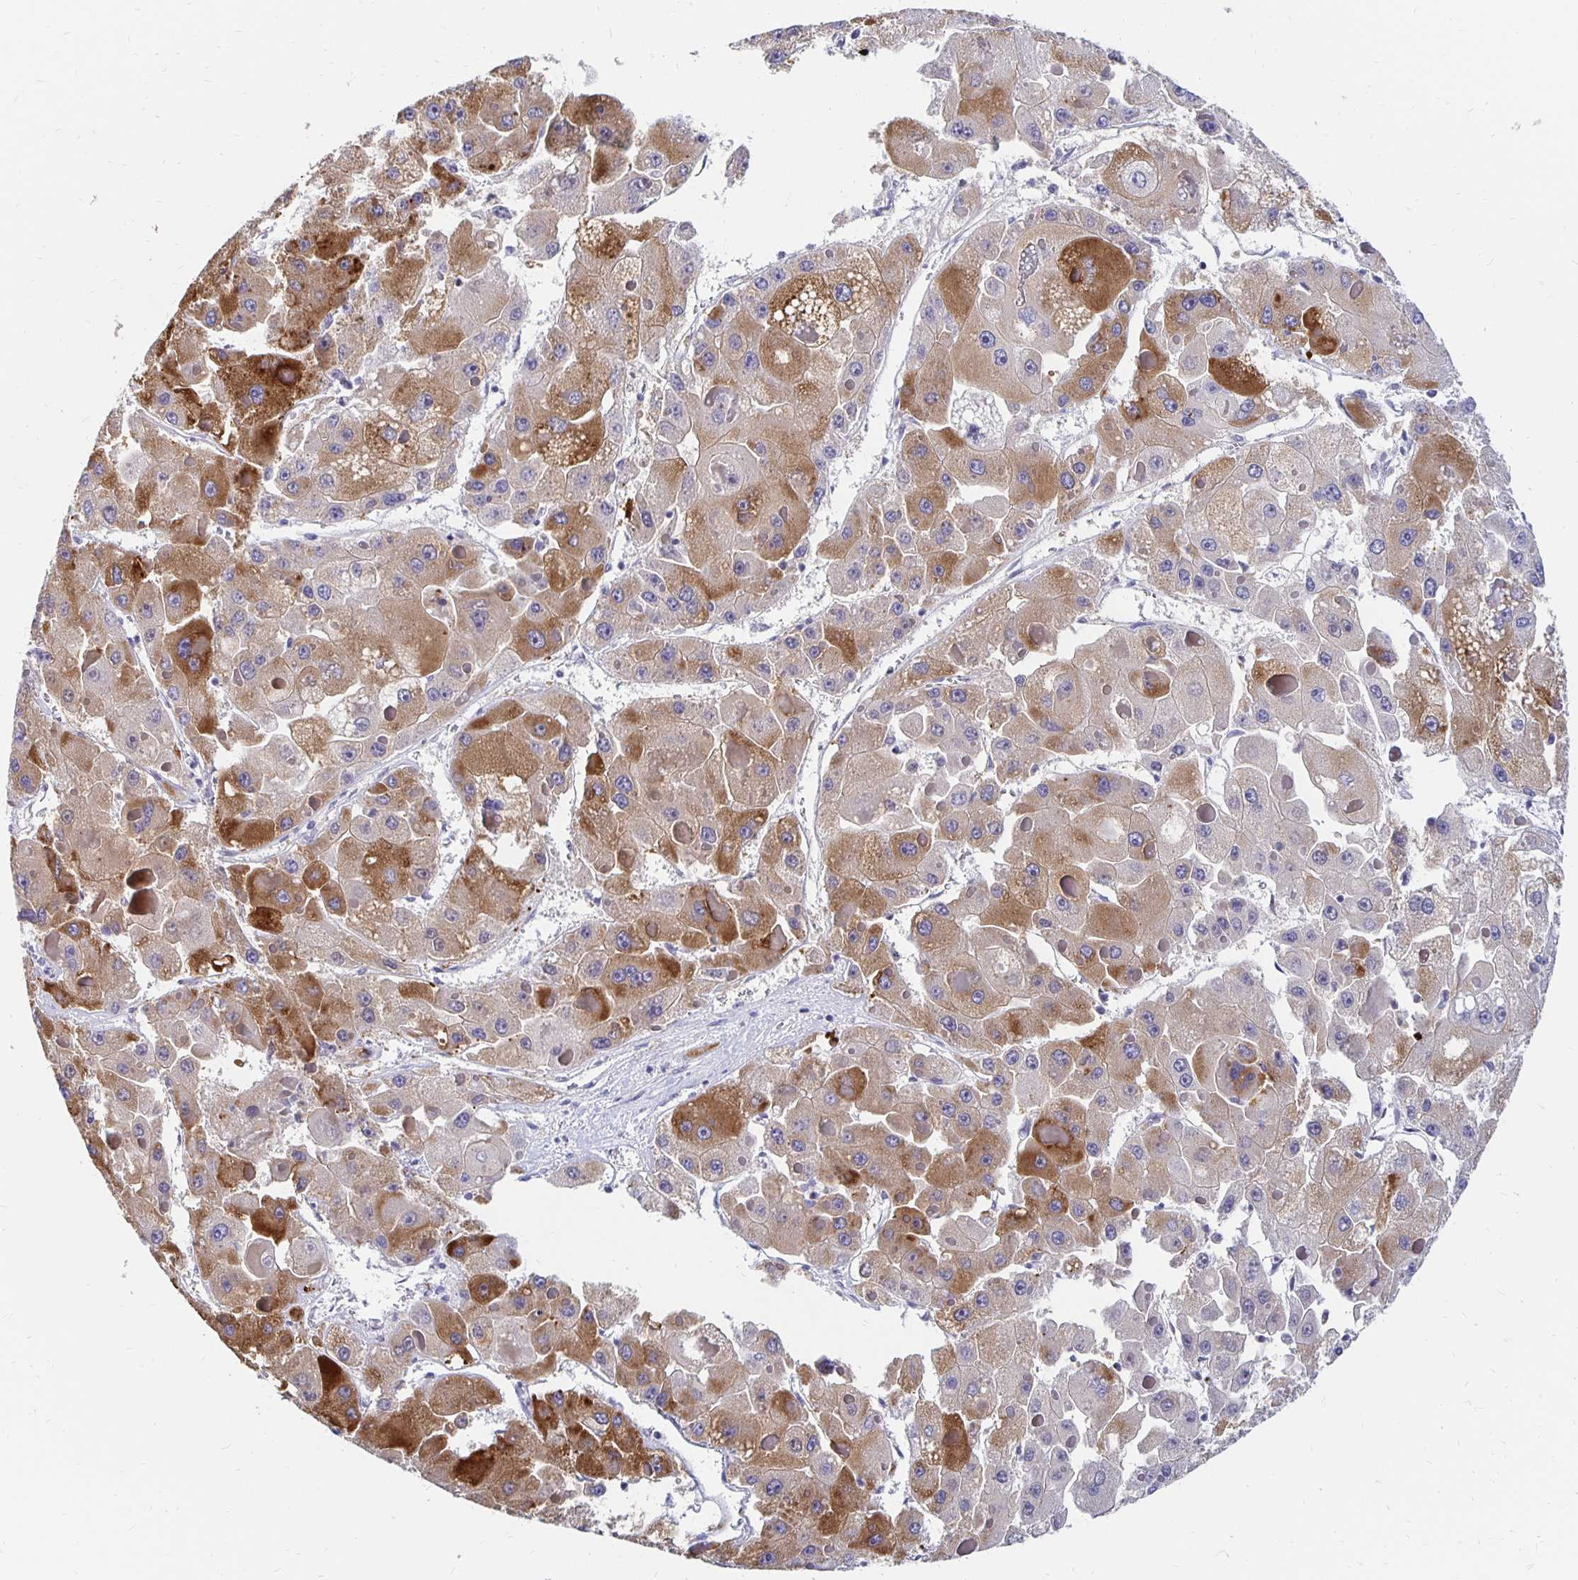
{"staining": {"intensity": "moderate", "quantity": "25%-75%", "location": "cytoplasmic/membranous"}, "tissue": "liver cancer", "cell_type": "Tumor cells", "image_type": "cancer", "snomed": [{"axis": "morphology", "description": "Carcinoma, Hepatocellular, NOS"}, {"axis": "topography", "description": "Liver"}], "caption": "Immunohistochemistry (IHC) of human hepatocellular carcinoma (liver) displays medium levels of moderate cytoplasmic/membranous positivity in about 25%-75% of tumor cells.", "gene": "SYT2", "patient": {"sex": "female", "age": 73}}